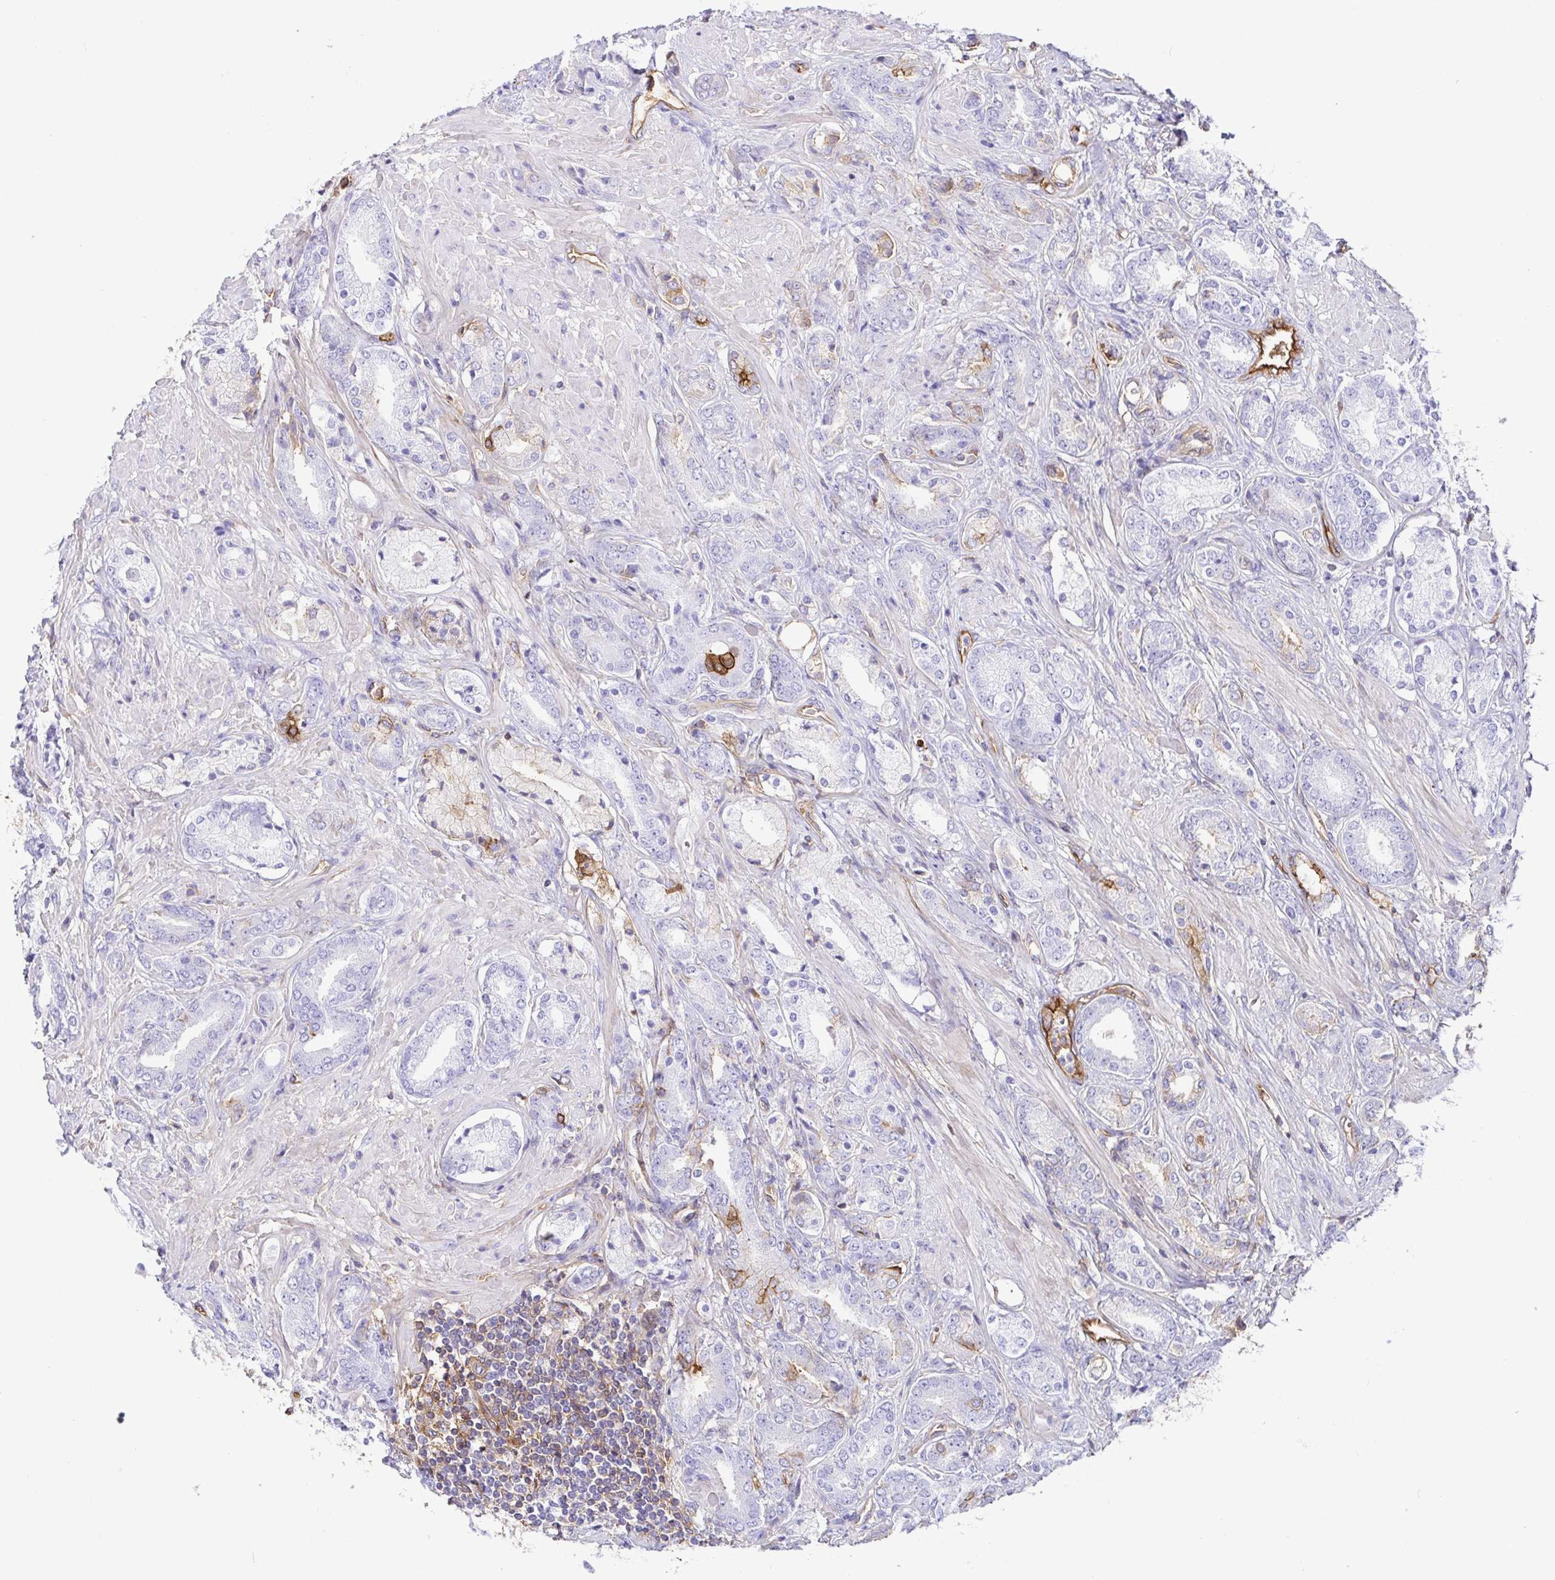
{"staining": {"intensity": "negative", "quantity": "none", "location": "none"}, "tissue": "prostate cancer", "cell_type": "Tumor cells", "image_type": "cancer", "snomed": [{"axis": "morphology", "description": "Adenocarcinoma, High grade"}, {"axis": "topography", "description": "Prostate"}], "caption": "IHC image of neoplastic tissue: adenocarcinoma (high-grade) (prostate) stained with DAB displays no significant protein expression in tumor cells.", "gene": "ANXA2", "patient": {"sex": "male", "age": 56}}